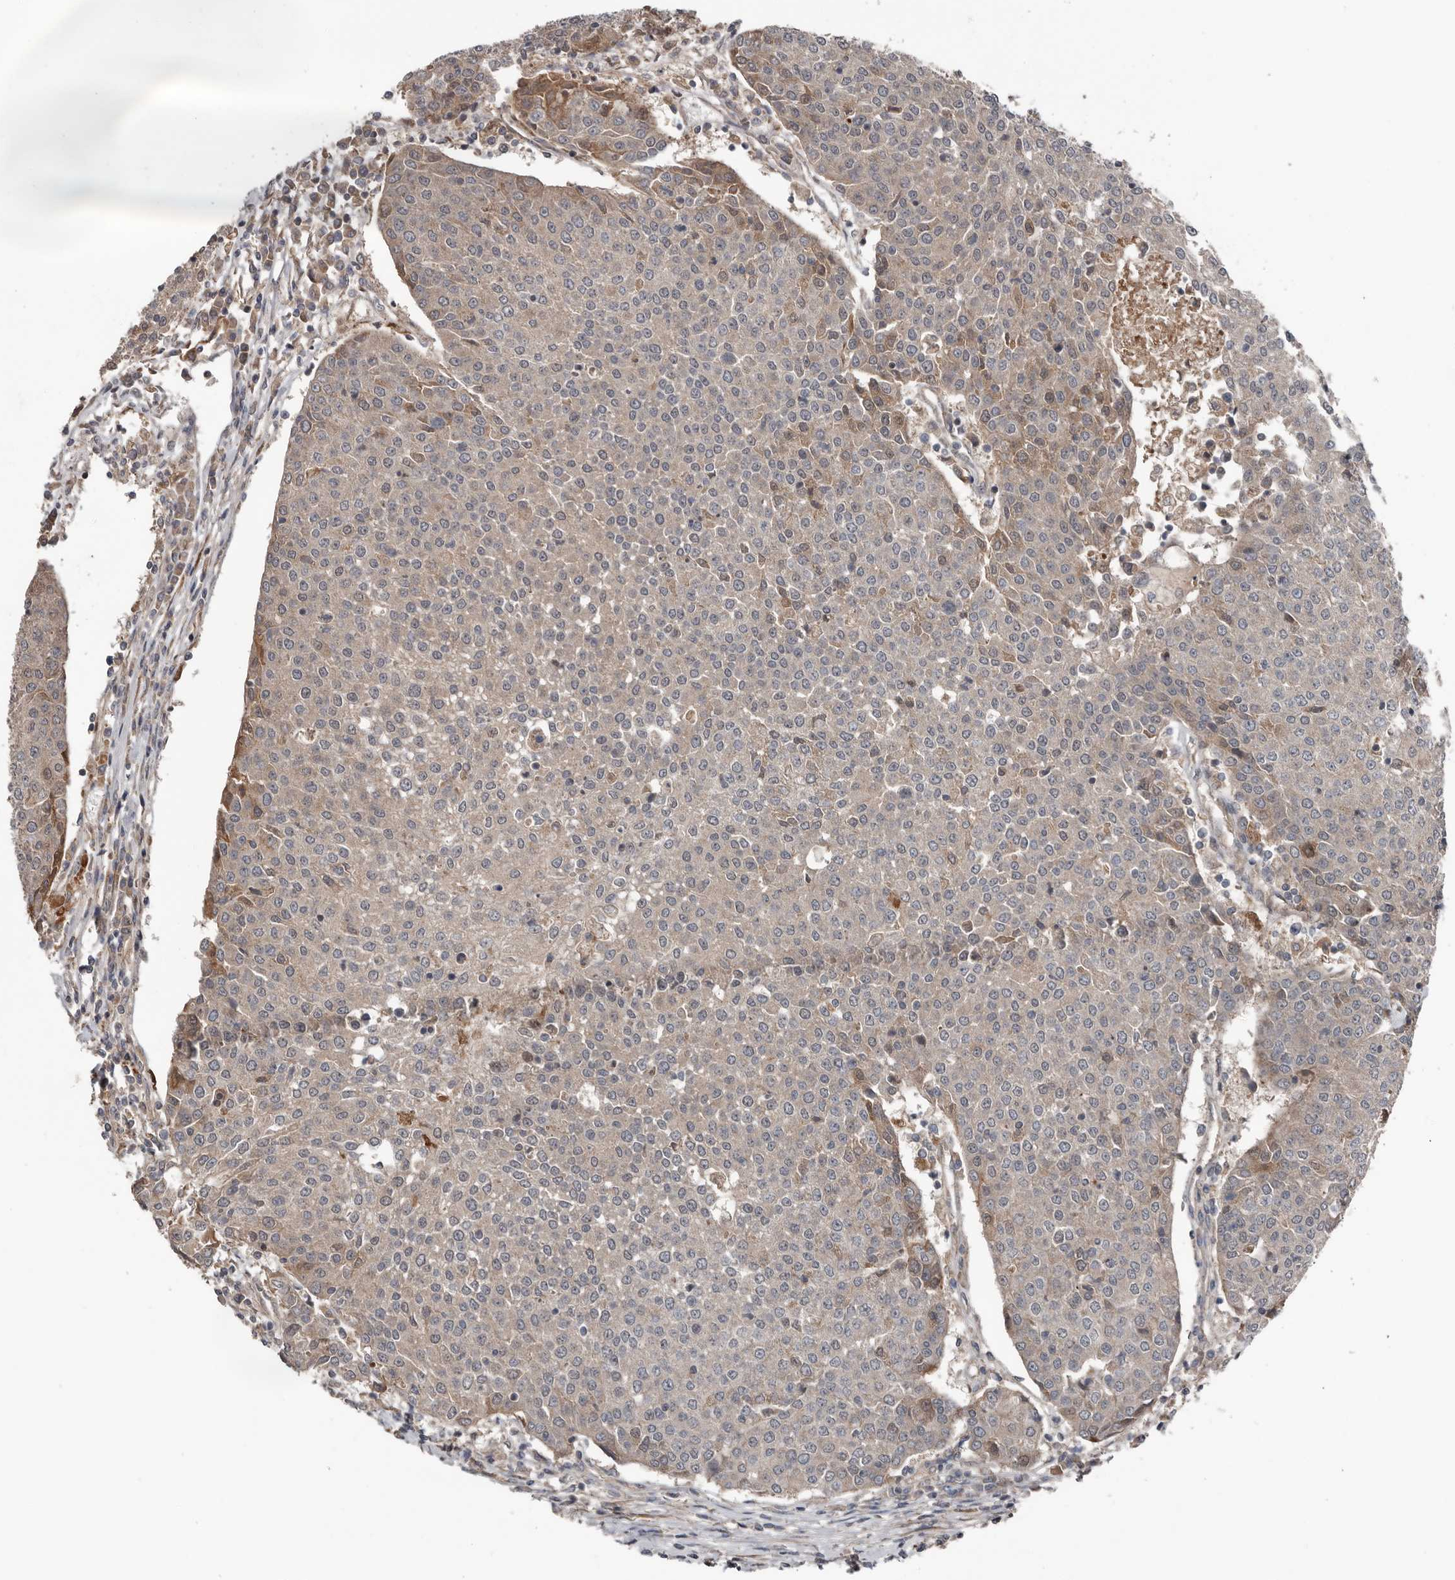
{"staining": {"intensity": "weak", "quantity": "<25%", "location": "cytoplasmic/membranous"}, "tissue": "urothelial cancer", "cell_type": "Tumor cells", "image_type": "cancer", "snomed": [{"axis": "morphology", "description": "Urothelial carcinoma, High grade"}, {"axis": "topography", "description": "Urinary bladder"}], "caption": "This is an immunohistochemistry photomicrograph of urothelial cancer. There is no positivity in tumor cells.", "gene": "DNAJB4", "patient": {"sex": "female", "age": 85}}